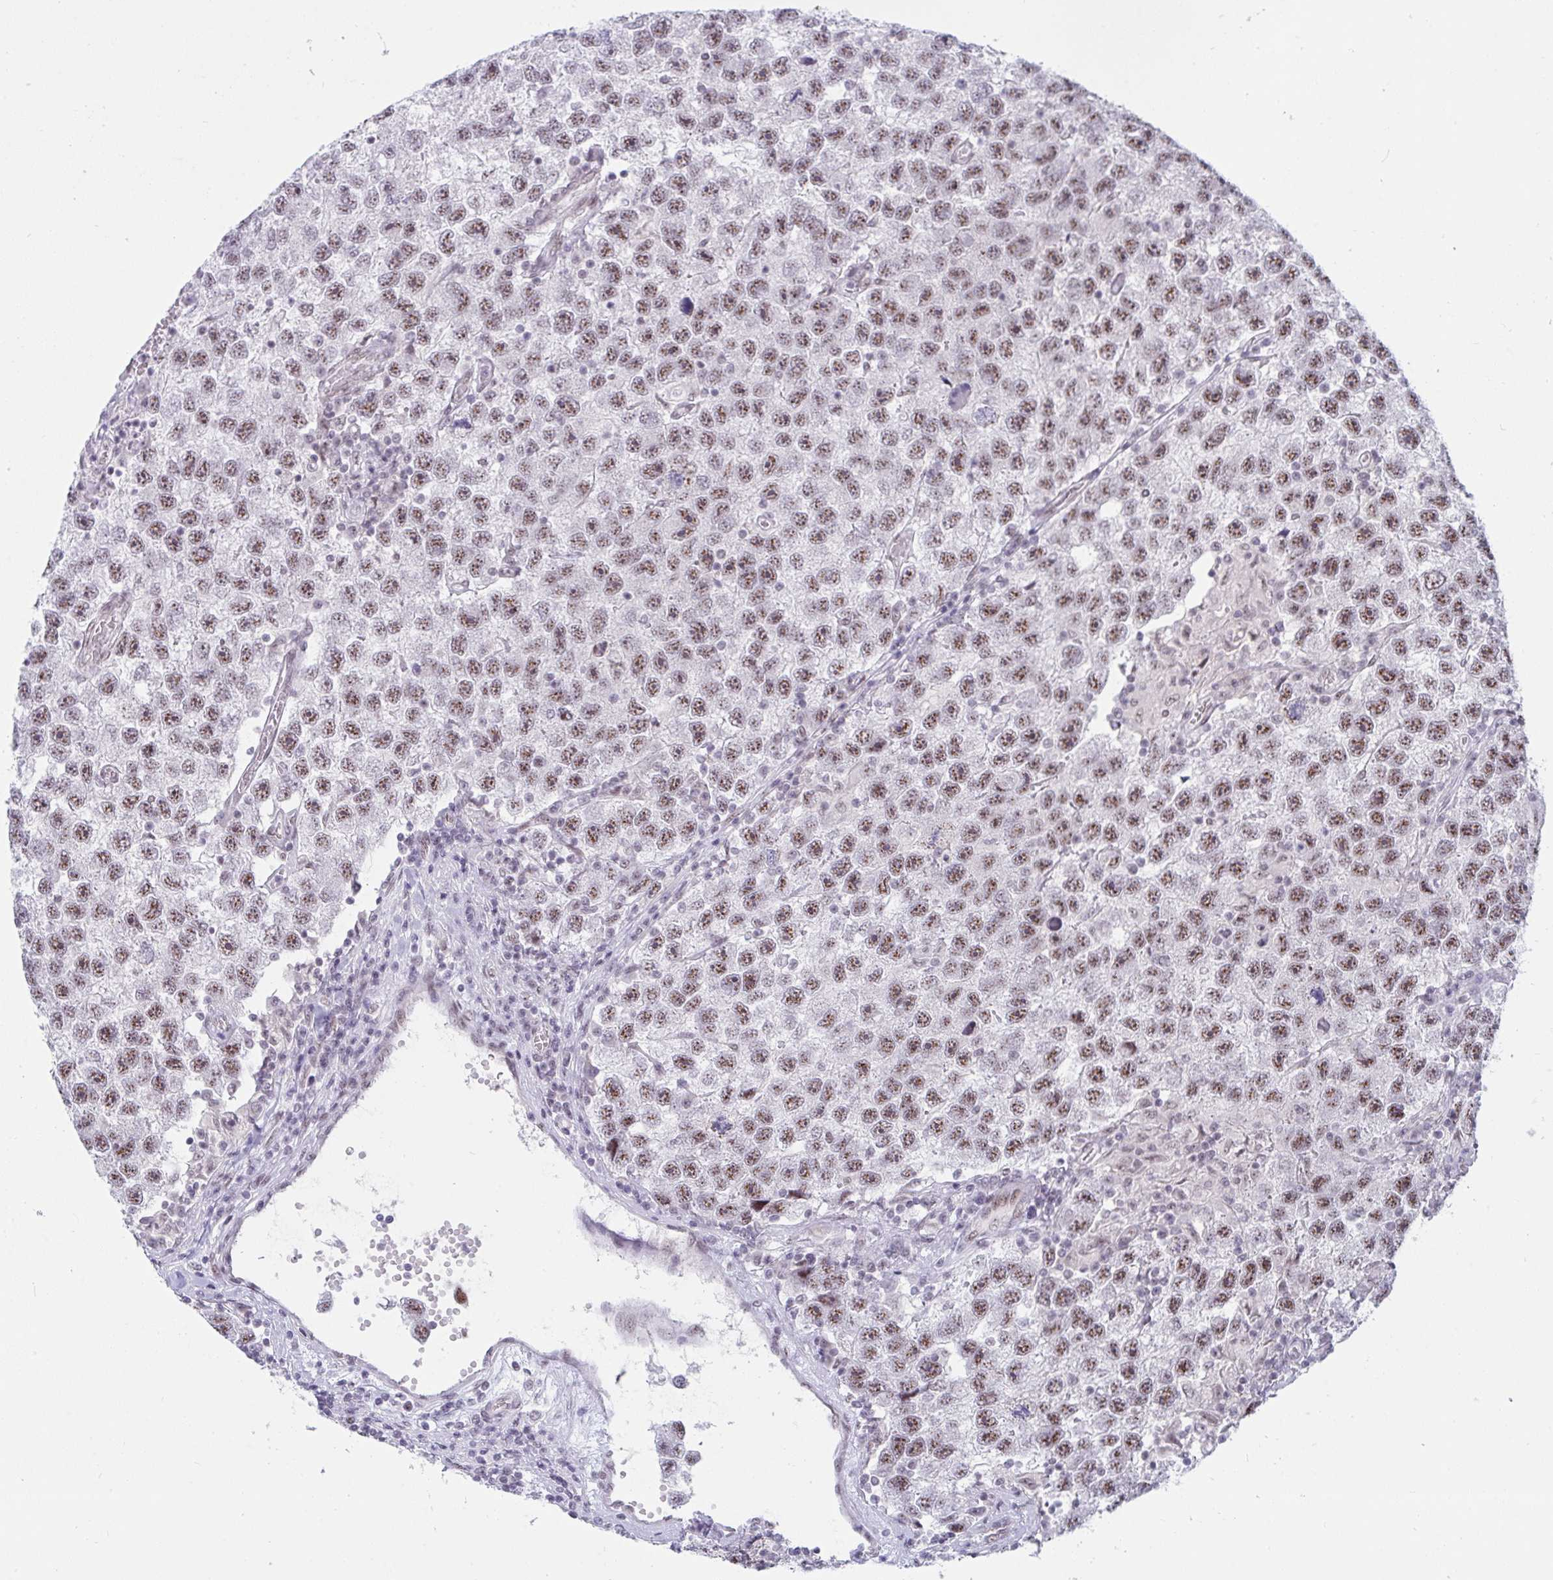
{"staining": {"intensity": "moderate", "quantity": ">75%", "location": "nuclear"}, "tissue": "testis cancer", "cell_type": "Tumor cells", "image_type": "cancer", "snomed": [{"axis": "morphology", "description": "Seminoma, NOS"}, {"axis": "topography", "description": "Testis"}], "caption": "This is an image of IHC staining of seminoma (testis), which shows moderate staining in the nuclear of tumor cells.", "gene": "PRR14", "patient": {"sex": "male", "age": 26}}